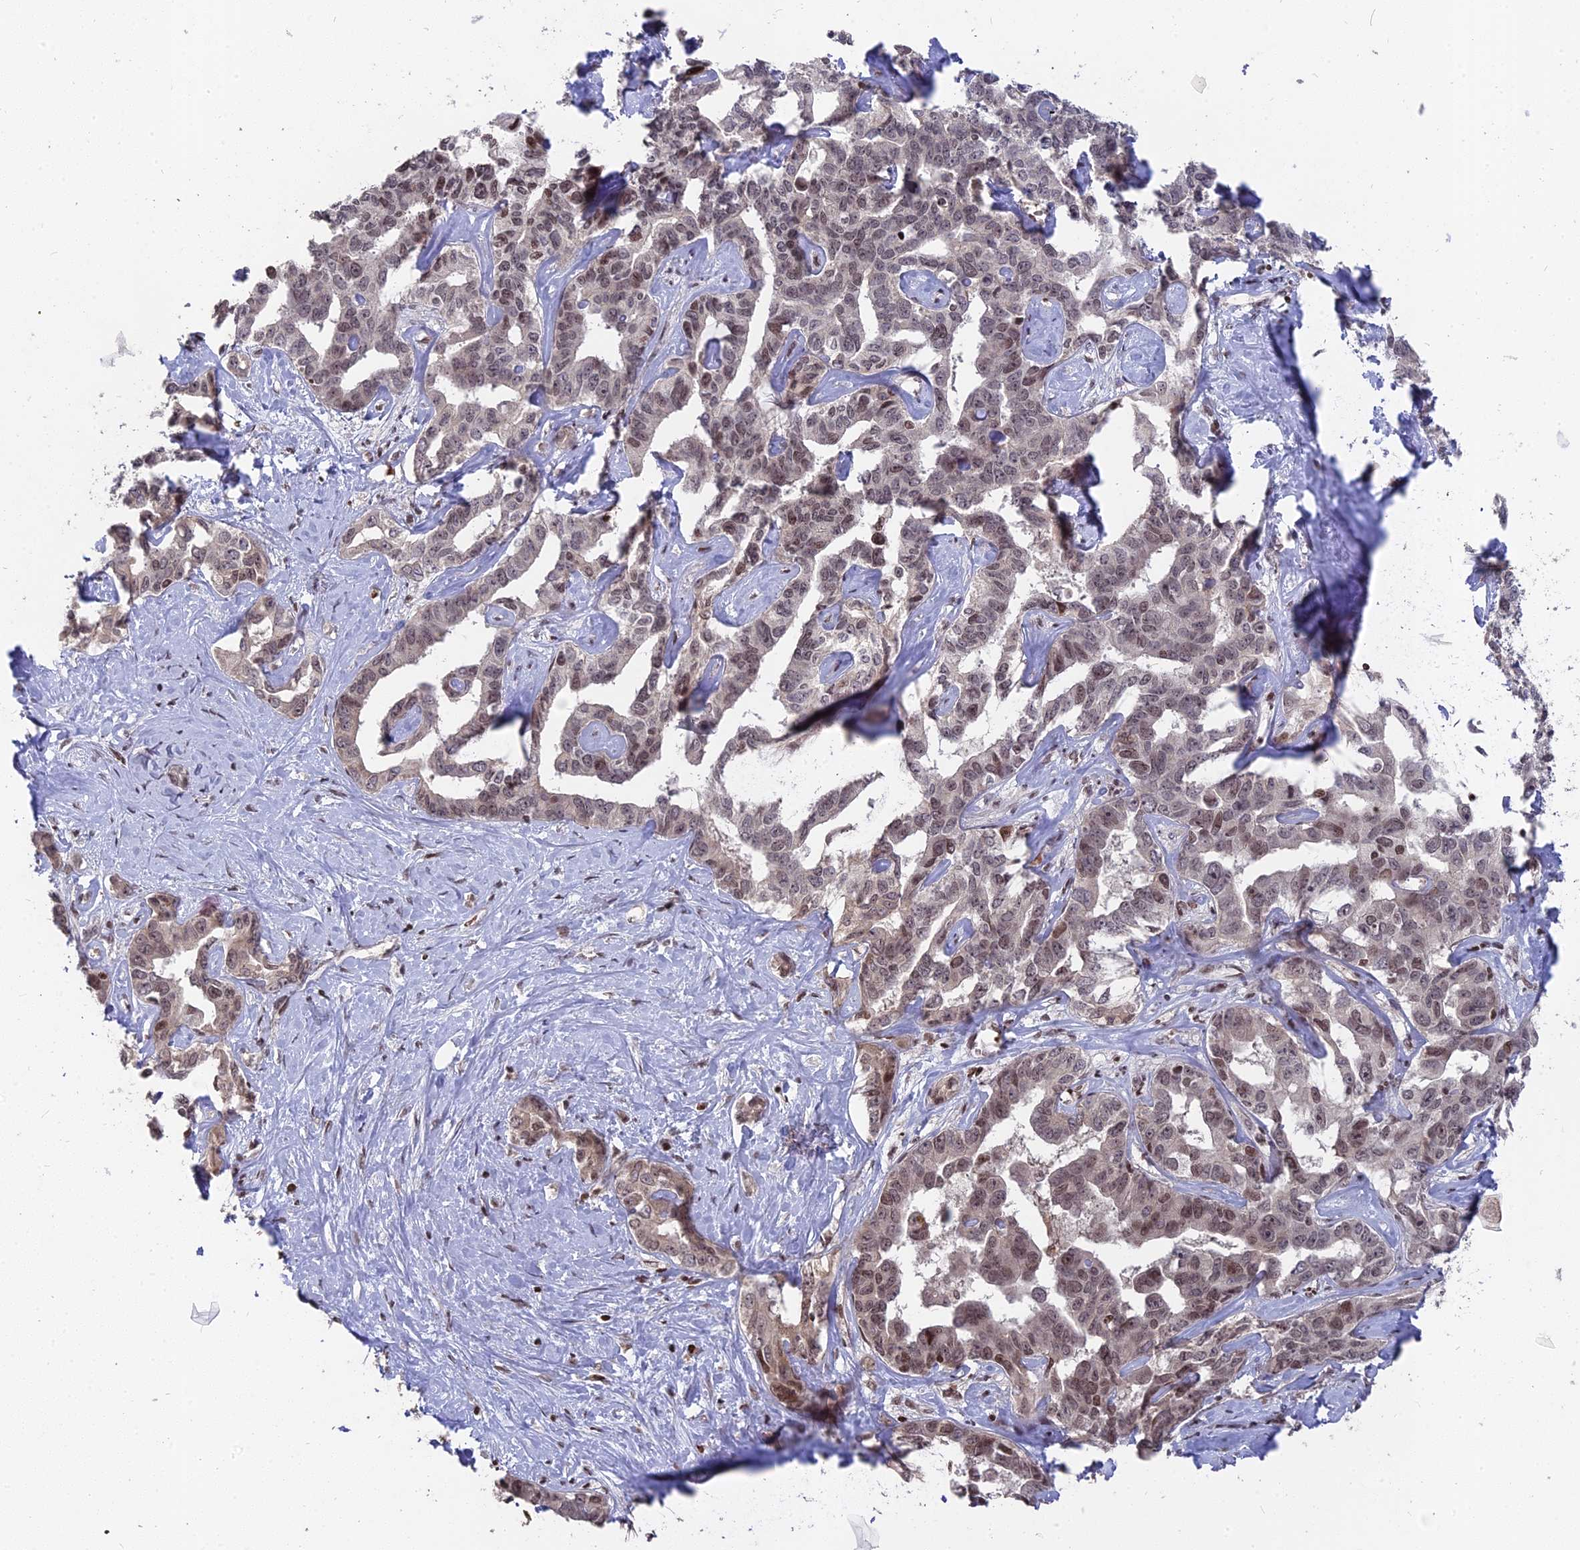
{"staining": {"intensity": "weak", "quantity": "25%-75%", "location": "nuclear"}, "tissue": "liver cancer", "cell_type": "Tumor cells", "image_type": "cancer", "snomed": [{"axis": "morphology", "description": "Cholangiocarcinoma"}, {"axis": "topography", "description": "Liver"}], "caption": "The histopathology image reveals immunohistochemical staining of cholangiocarcinoma (liver). There is weak nuclear staining is seen in approximately 25%-75% of tumor cells.", "gene": "NR1H3", "patient": {"sex": "male", "age": 59}}